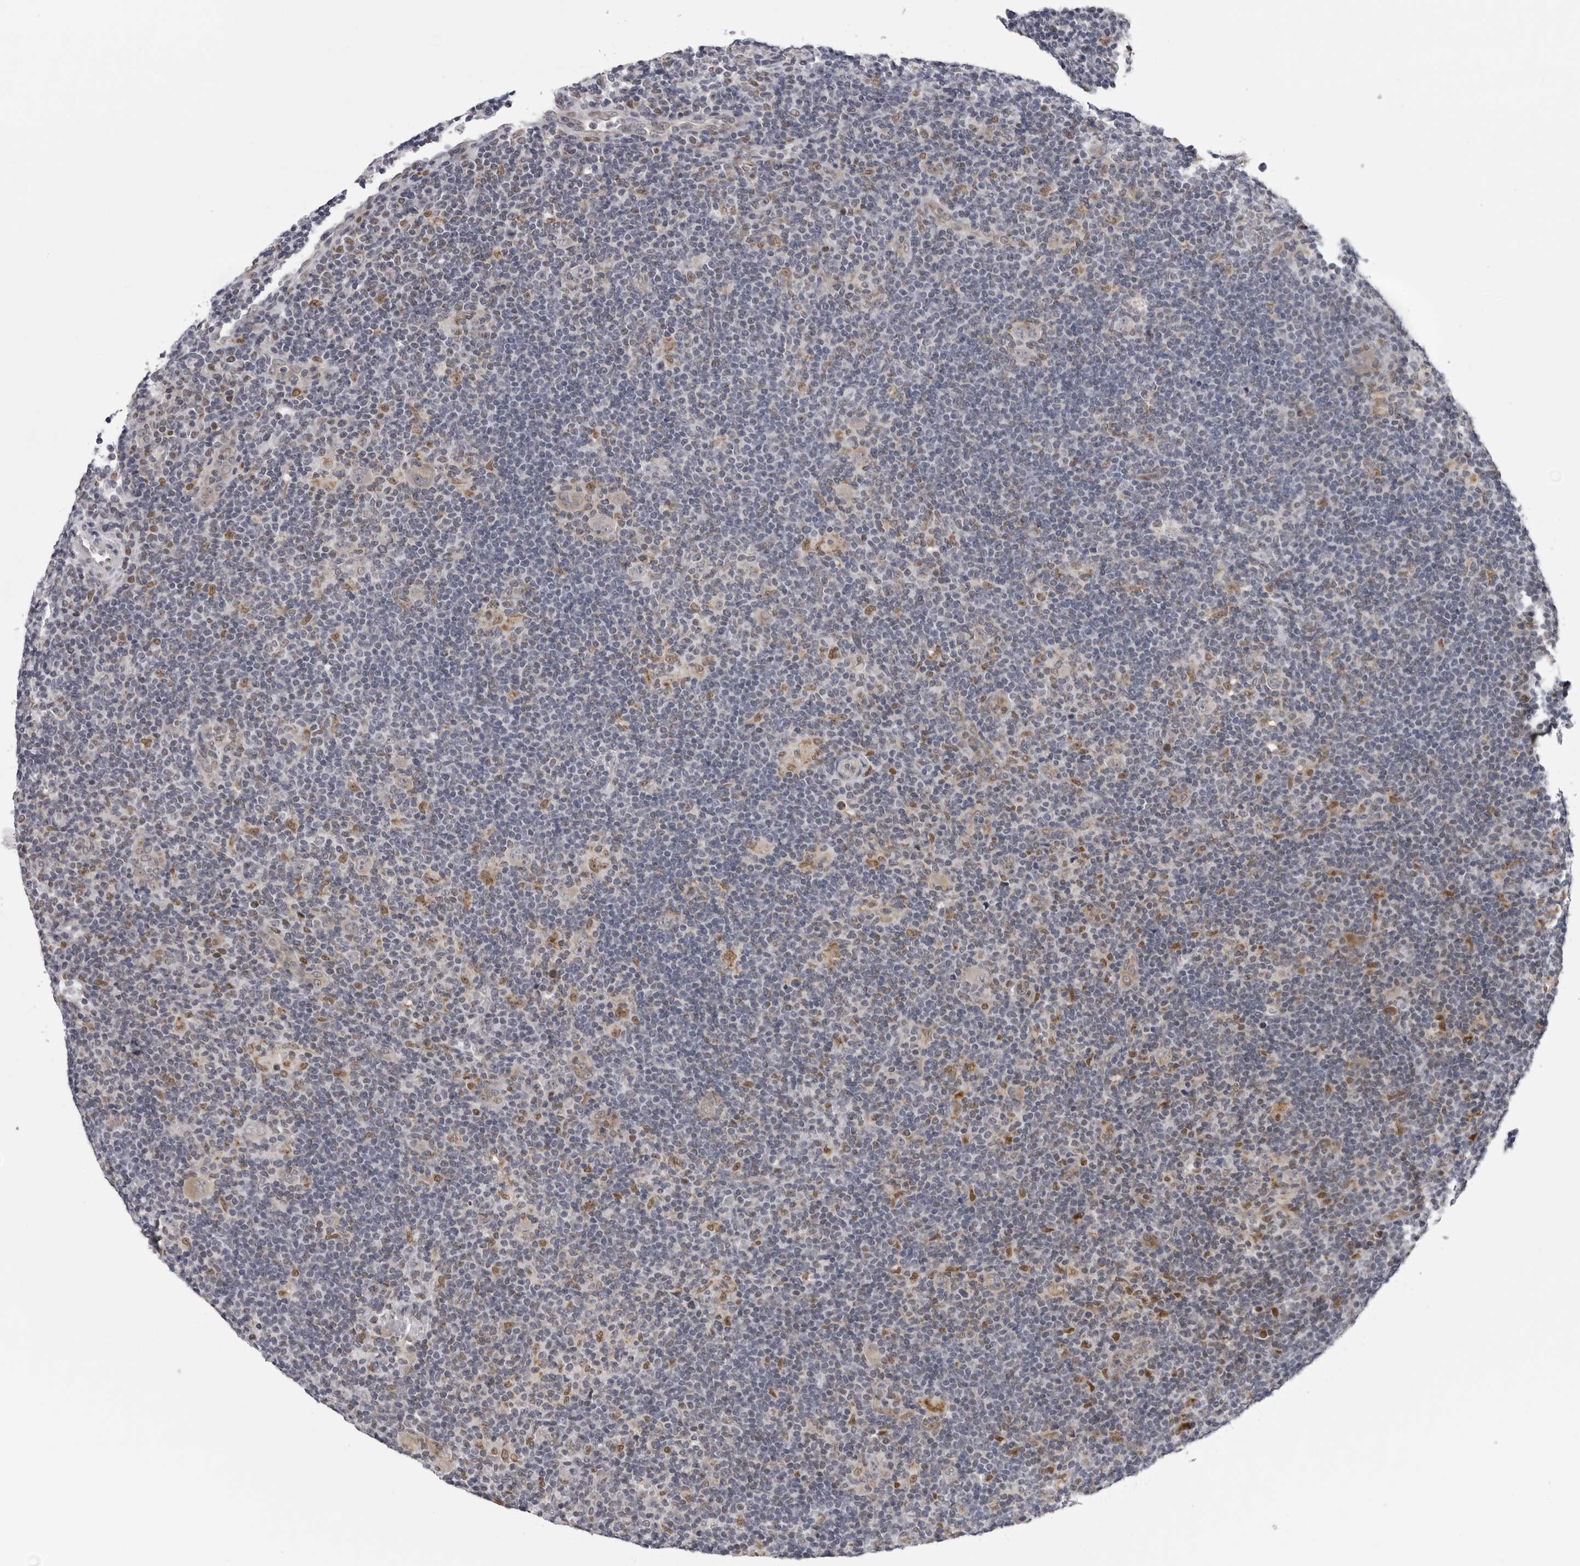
{"staining": {"intensity": "negative", "quantity": "none", "location": "none"}, "tissue": "lymphoma", "cell_type": "Tumor cells", "image_type": "cancer", "snomed": [{"axis": "morphology", "description": "Hodgkin's disease, NOS"}, {"axis": "topography", "description": "Lymph node"}], "caption": "High power microscopy photomicrograph of an immunohistochemistry image of Hodgkin's disease, revealing no significant staining in tumor cells.", "gene": "CPT2", "patient": {"sex": "female", "age": 57}}